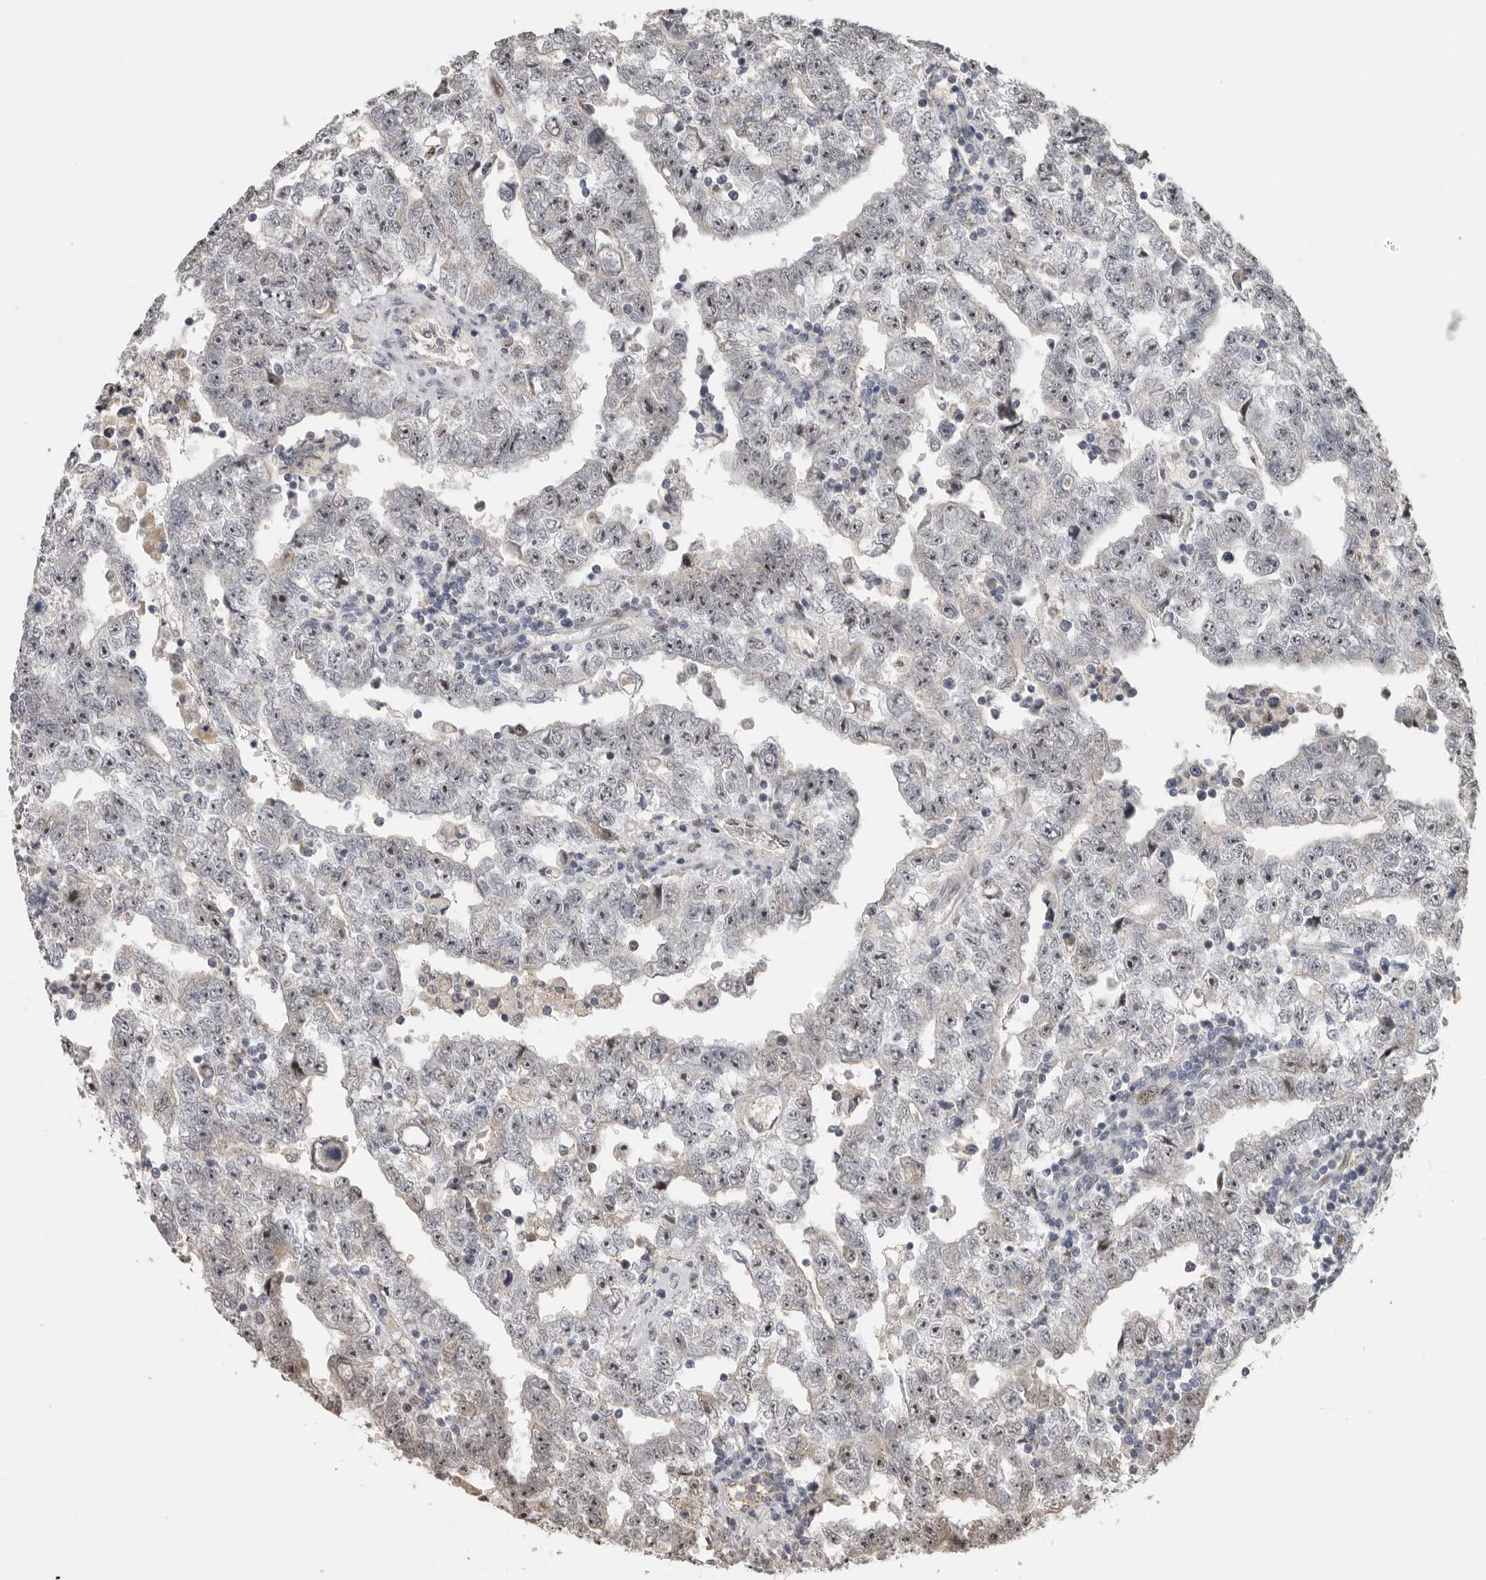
{"staining": {"intensity": "weak", "quantity": "<25%", "location": "nuclear"}, "tissue": "testis cancer", "cell_type": "Tumor cells", "image_type": "cancer", "snomed": [{"axis": "morphology", "description": "Carcinoma, Embryonal, NOS"}, {"axis": "topography", "description": "Testis"}], "caption": "Protein analysis of testis cancer reveals no significant positivity in tumor cells.", "gene": "PCMTD1", "patient": {"sex": "male", "age": 25}}